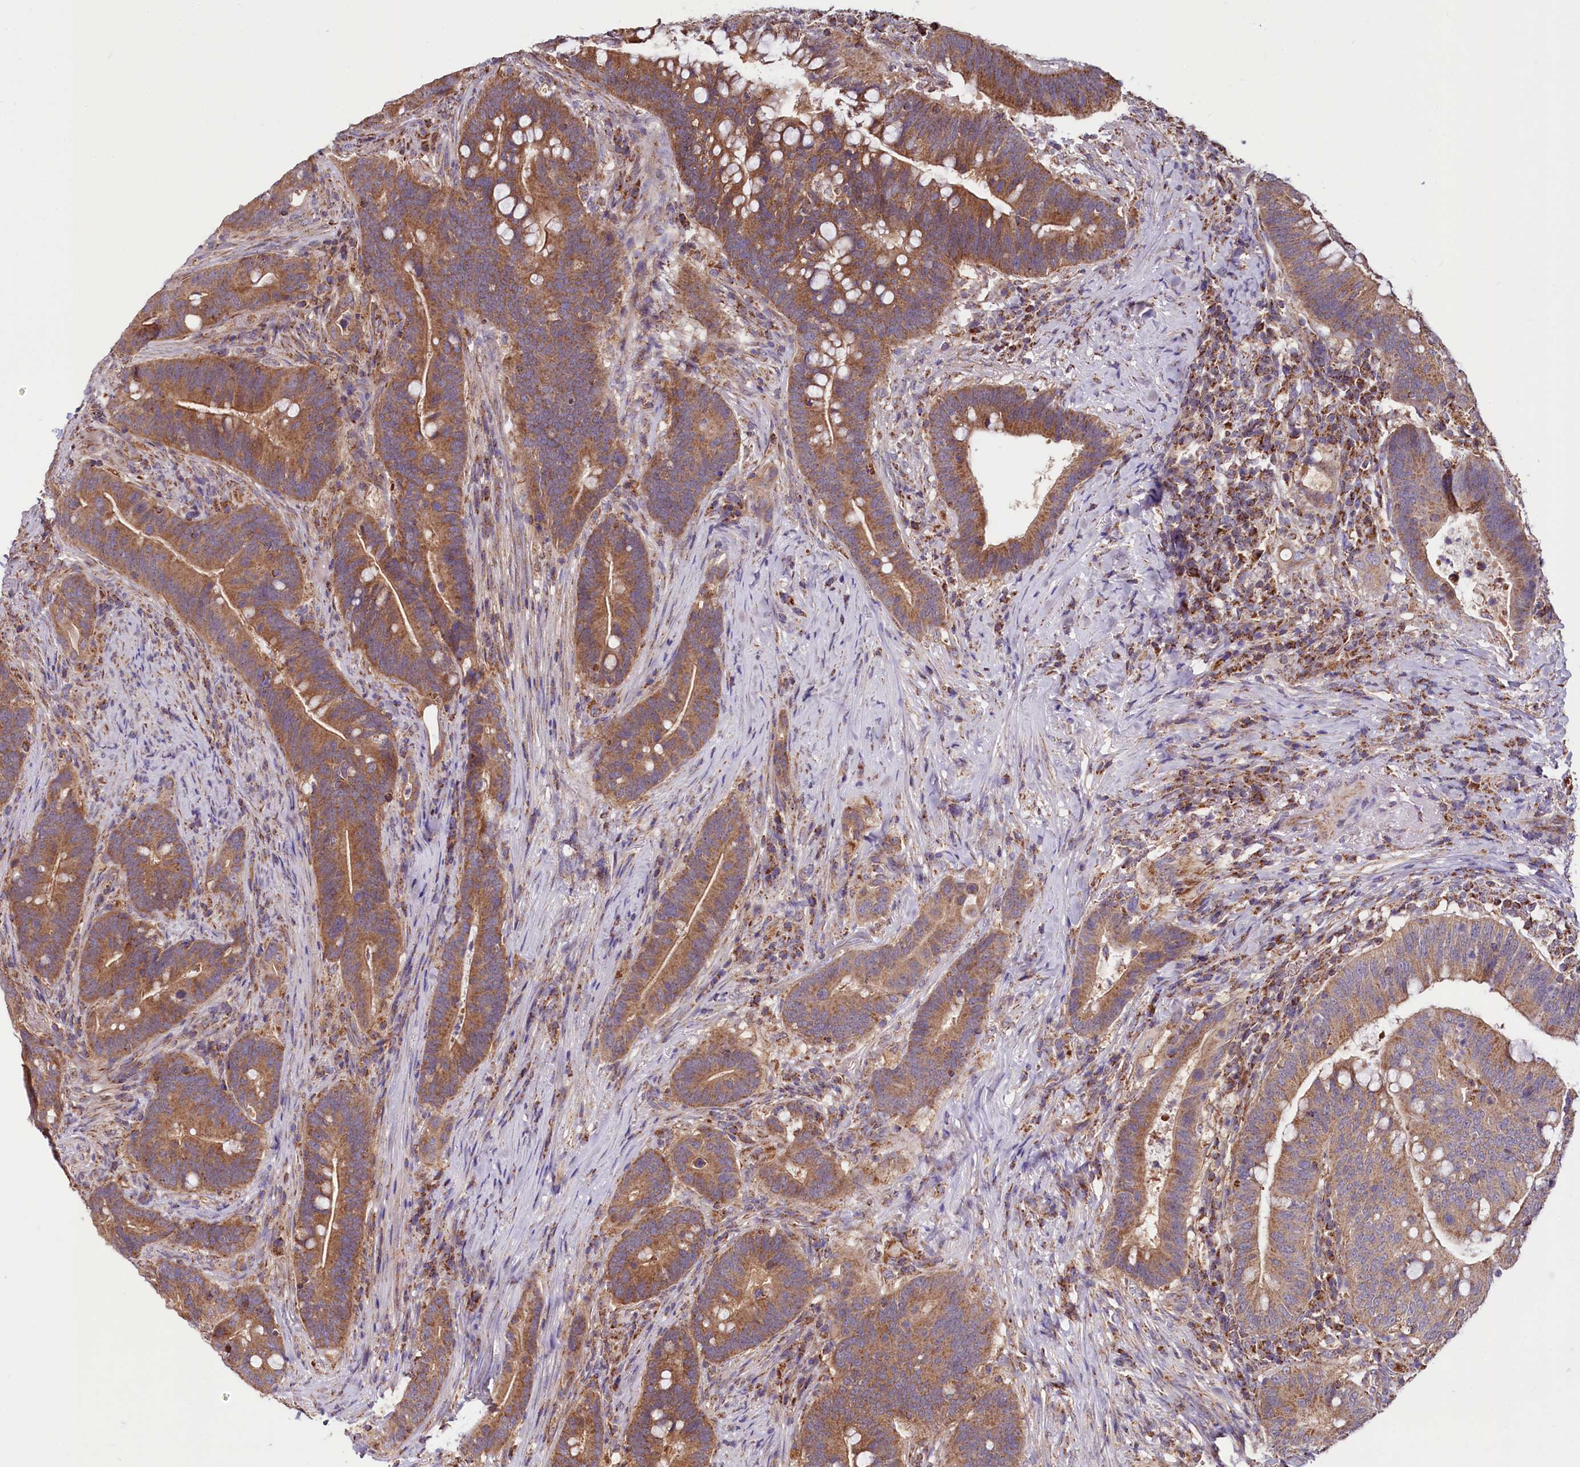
{"staining": {"intensity": "moderate", "quantity": ">75%", "location": "cytoplasmic/membranous"}, "tissue": "colorectal cancer", "cell_type": "Tumor cells", "image_type": "cancer", "snomed": [{"axis": "morphology", "description": "Adenocarcinoma, NOS"}, {"axis": "topography", "description": "Colon"}], "caption": "A medium amount of moderate cytoplasmic/membranous staining is appreciated in approximately >75% of tumor cells in colorectal cancer (adenocarcinoma) tissue.", "gene": "NUDT15", "patient": {"sex": "female", "age": 66}}